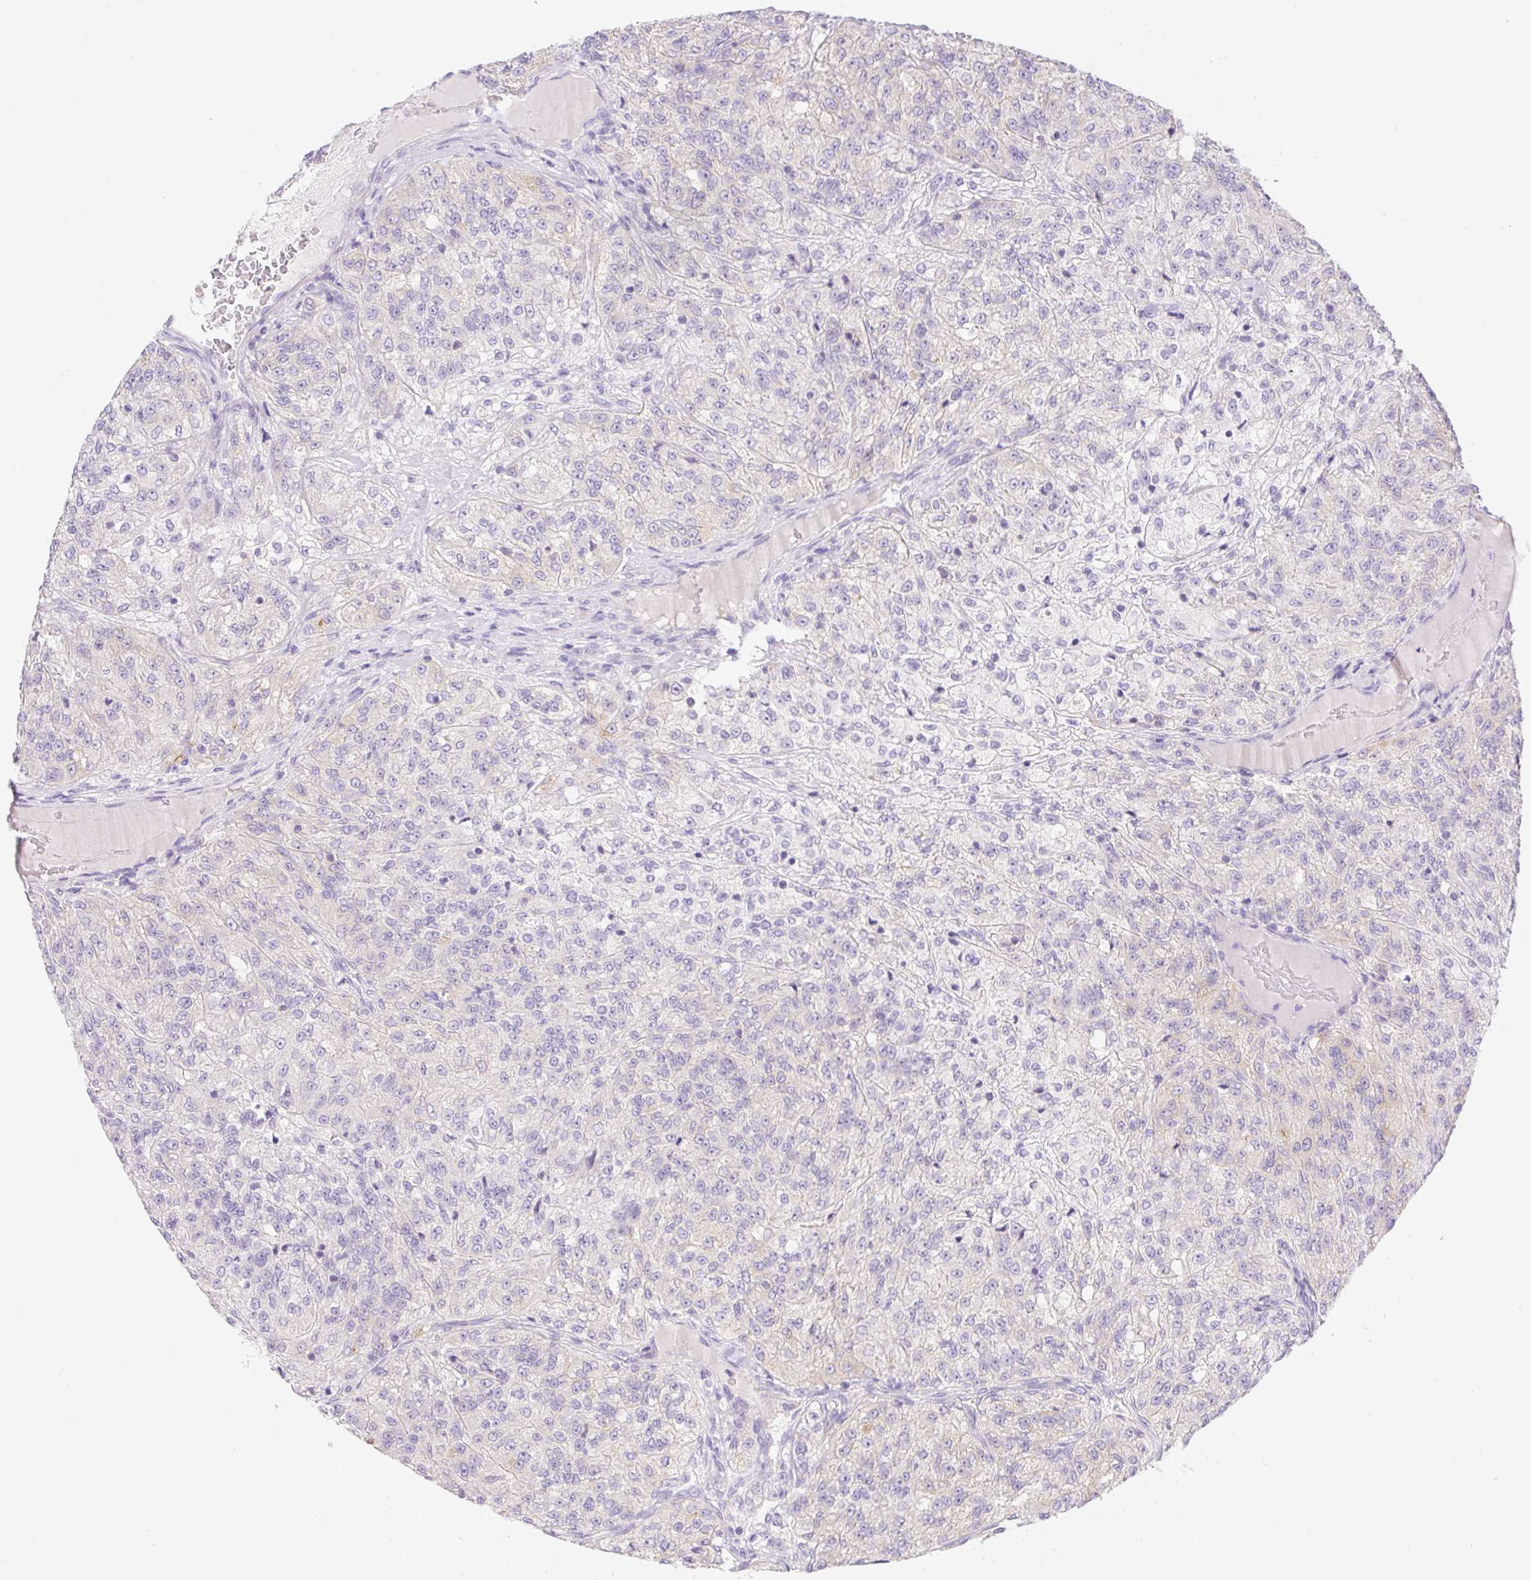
{"staining": {"intensity": "weak", "quantity": "<25%", "location": "cytoplasmic/membranous"}, "tissue": "renal cancer", "cell_type": "Tumor cells", "image_type": "cancer", "snomed": [{"axis": "morphology", "description": "Adenocarcinoma, NOS"}, {"axis": "topography", "description": "Kidney"}], "caption": "A high-resolution image shows immunohistochemistry staining of renal cancer (adenocarcinoma), which displays no significant expression in tumor cells.", "gene": "DENND5A", "patient": {"sex": "female", "age": 63}}